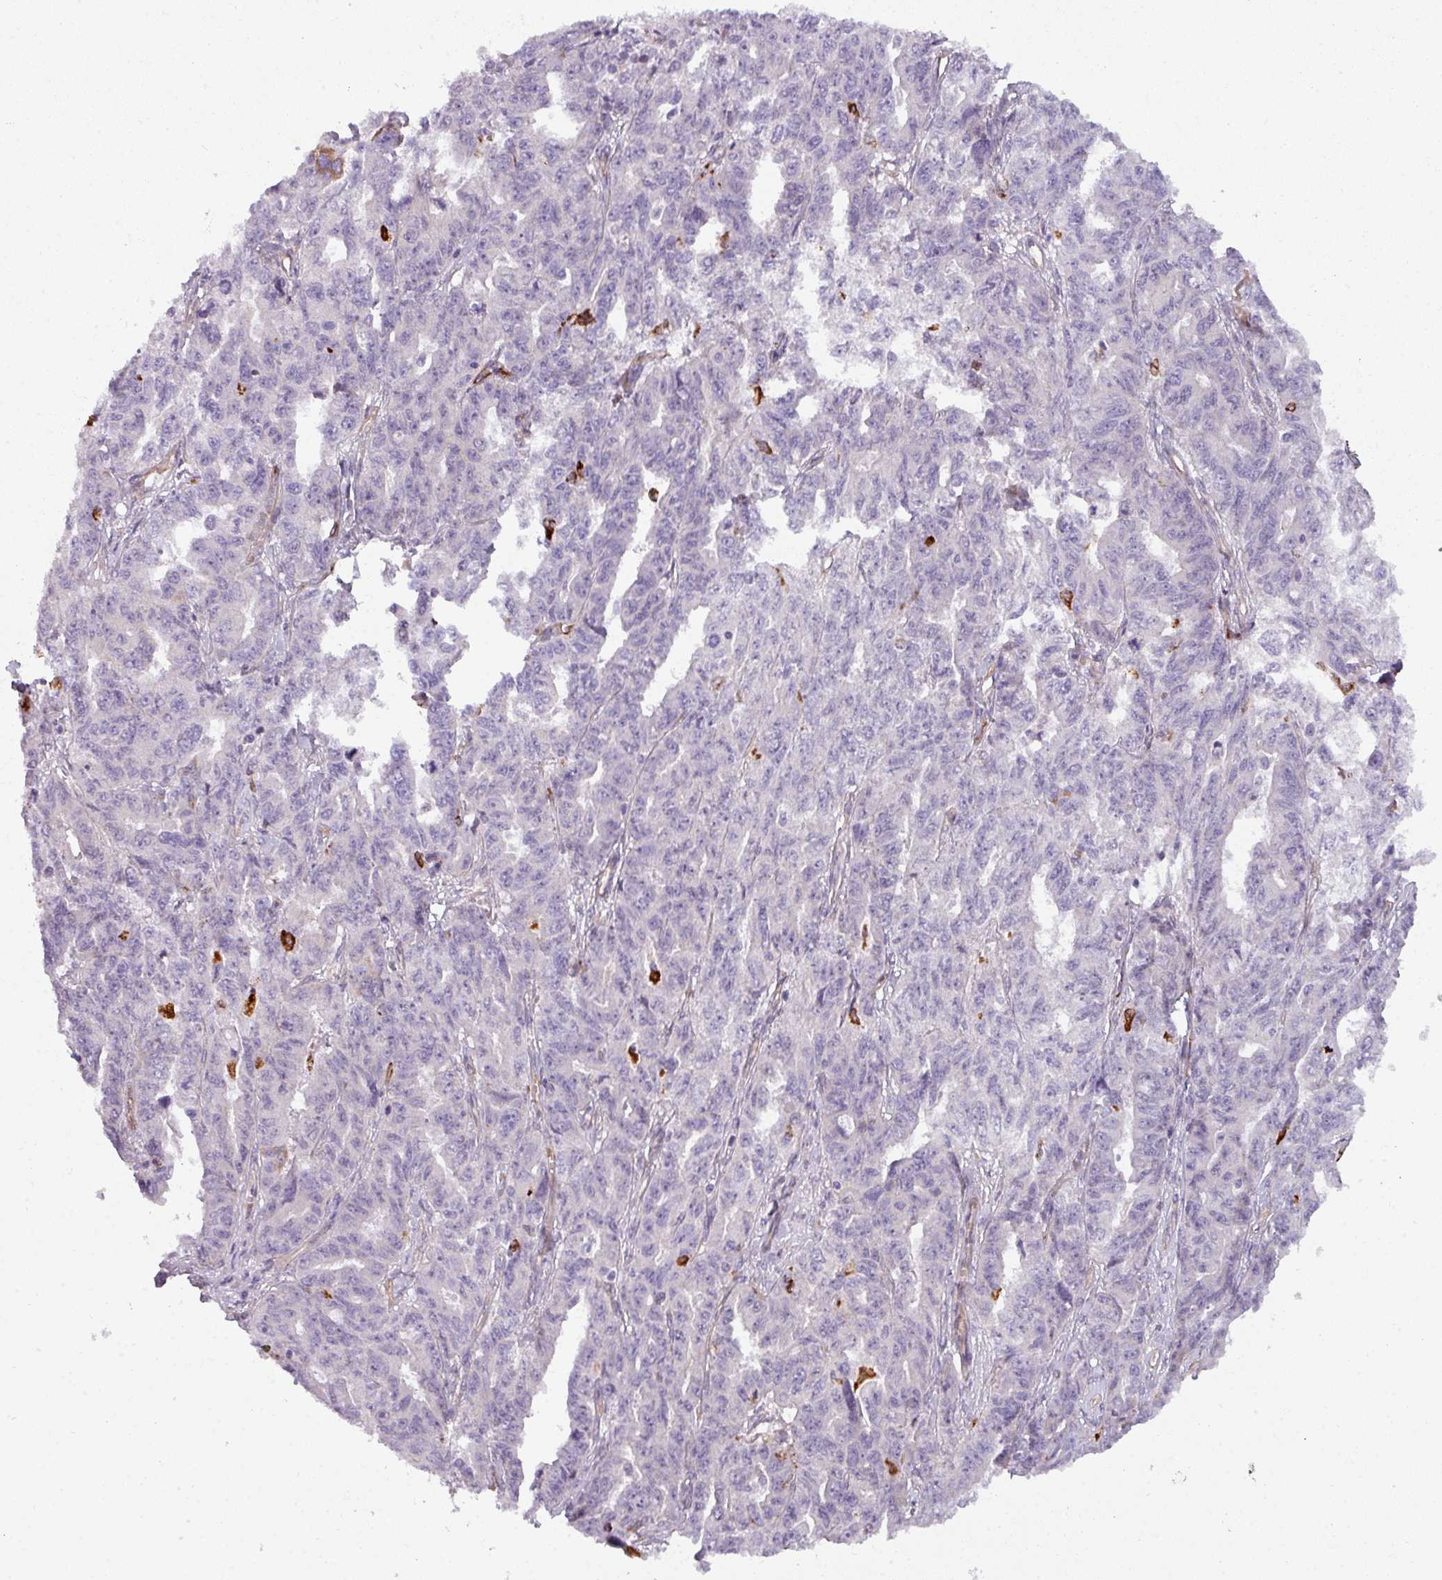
{"staining": {"intensity": "negative", "quantity": "none", "location": "none"}, "tissue": "ovarian cancer", "cell_type": "Tumor cells", "image_type": "cancer", "snomed": [{"axis": "morphology", "description": "Adenocarcinoma, NOS"}, {"axis": "morphology", "description": "Carcinoma, endometroid"}, {"axis": "topography", "description": "Ovary"}], "caption": "The micrograph exhibits no staining of tumor cells in ovarian cancer (adenocarcinoma). Brightfield microscopy of IHC stained with DAB (3,3'-diaminobenzidine) (brown) and hematoxylin (blue), captured at high magnification.", "gene": "BUD23", "patient": {"sex": "female", "age": 72}}